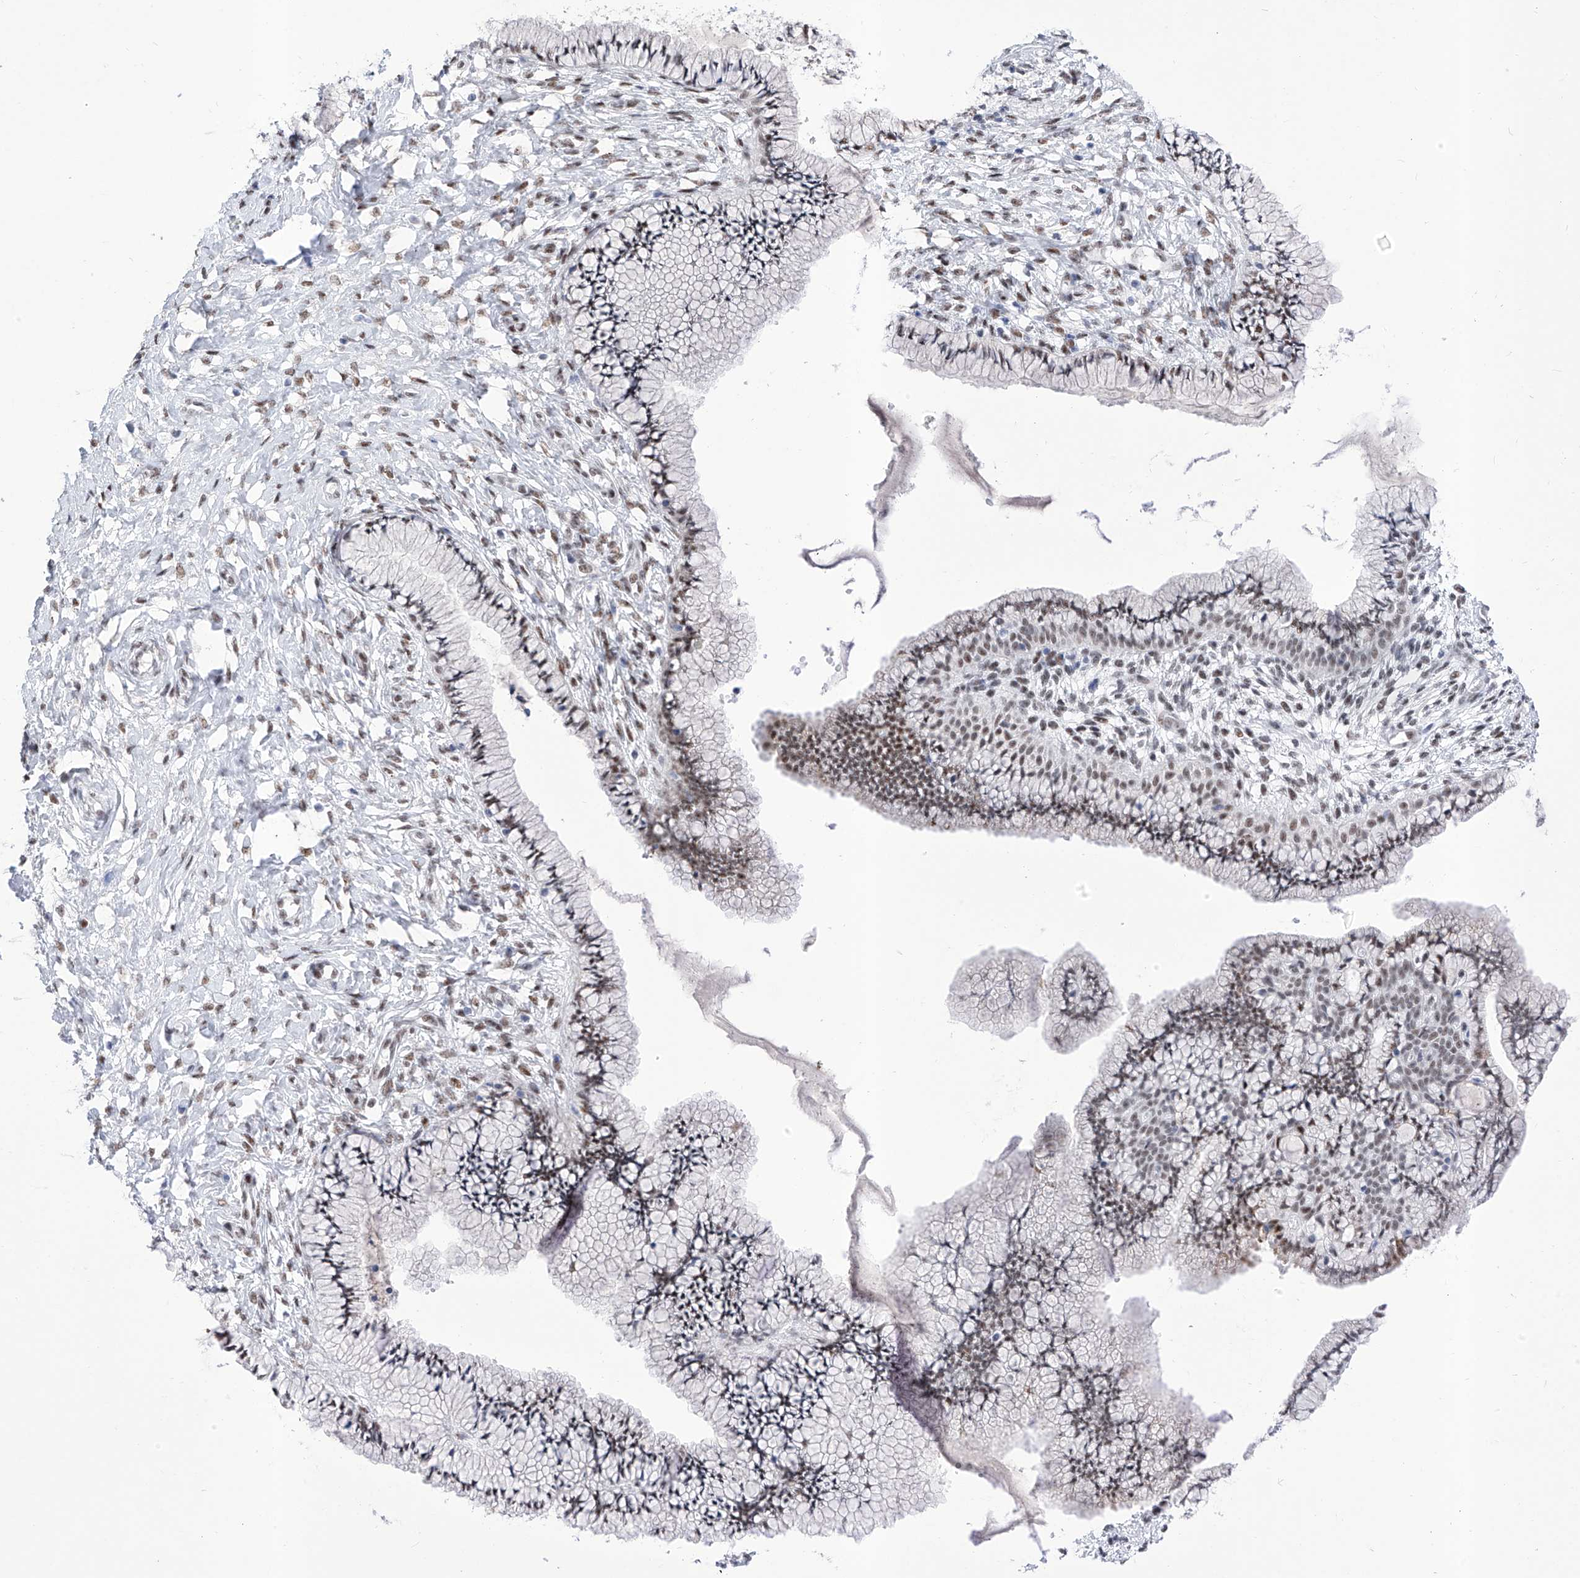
{"staining": {"intensity": "moderate", "quantity": "25%-75%", "location": "nuclear"}, "tissue": "cervix", "cell_type": "Glandular cells", "image_type": "normal", "snomed": [{"axis": "morphology", "description": "Normal tissue, NOS"}, {"axis": "topography", "description": "Cervix"}], "caption": "The image displays immunohistochemical staining of benign cervix. There is moderate nuclear staining is identified in approximately 25%-75% of glandular cells. (IHC, brightfield microscopy, high magnification).", "gene": "ATN1", "patient": {"sex": "female", "age": 36}}